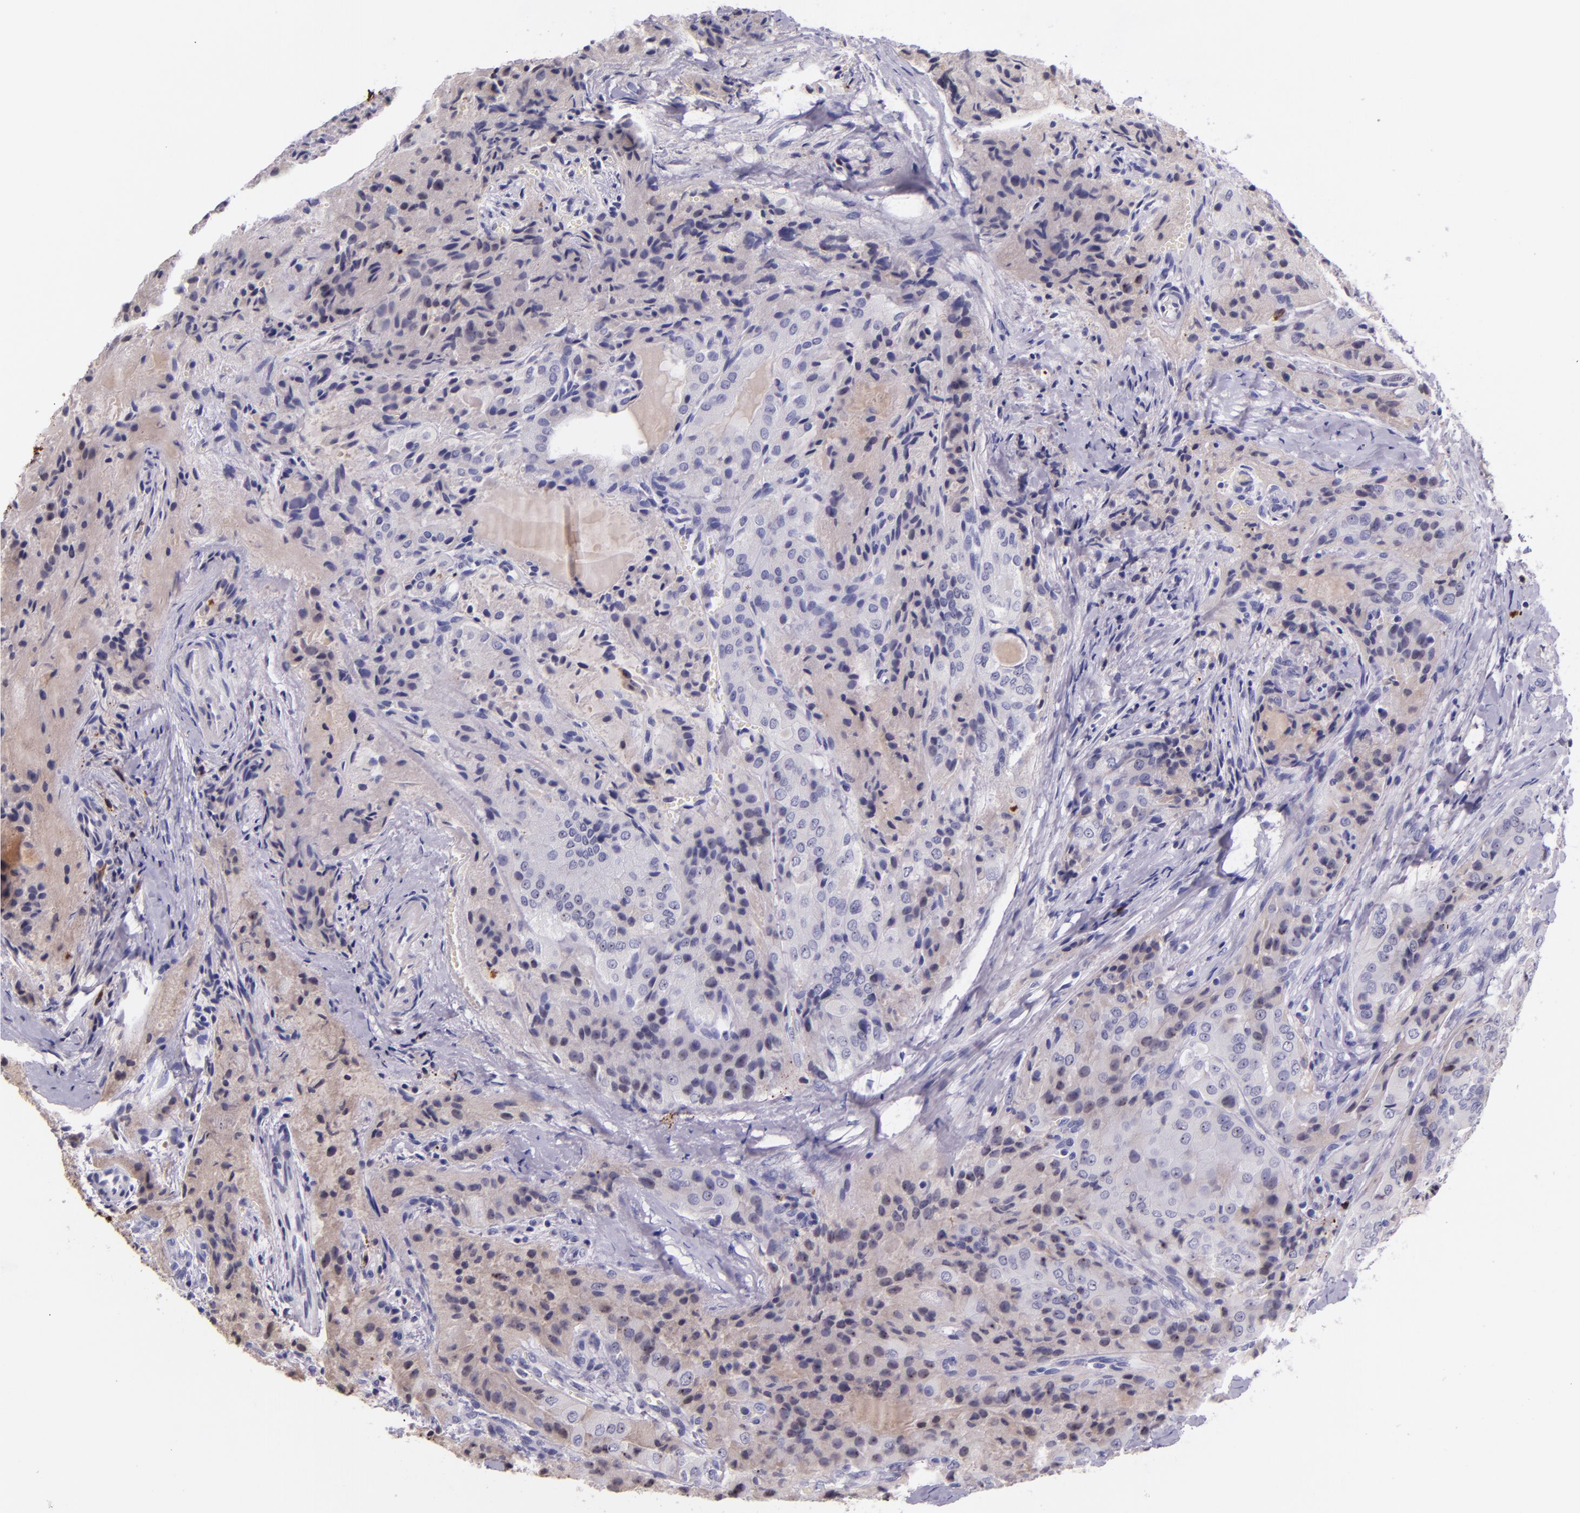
{"staining": {"intensity": "weak", "quantity": ">75%", "location": "cytoplasmic/membranous"}, "tissue": "thyroid cancer", "cell_type": "Tumor cells", "image_type": "cancer", "snomed": [{"axis": "morphology", "description": "Papillary adenocarcinoma, NOS"}, {"axis": "topography", "description": "Thyroid gland"}], "caption": "A low amount of weak cytoplasmic/membranous staining is seen in approximately >75% of tumor cells in papillary adenocarcinoma (thyroid) tissue.", "gene": "KNG1", "patient": {"sex": "female", "age": 71}}